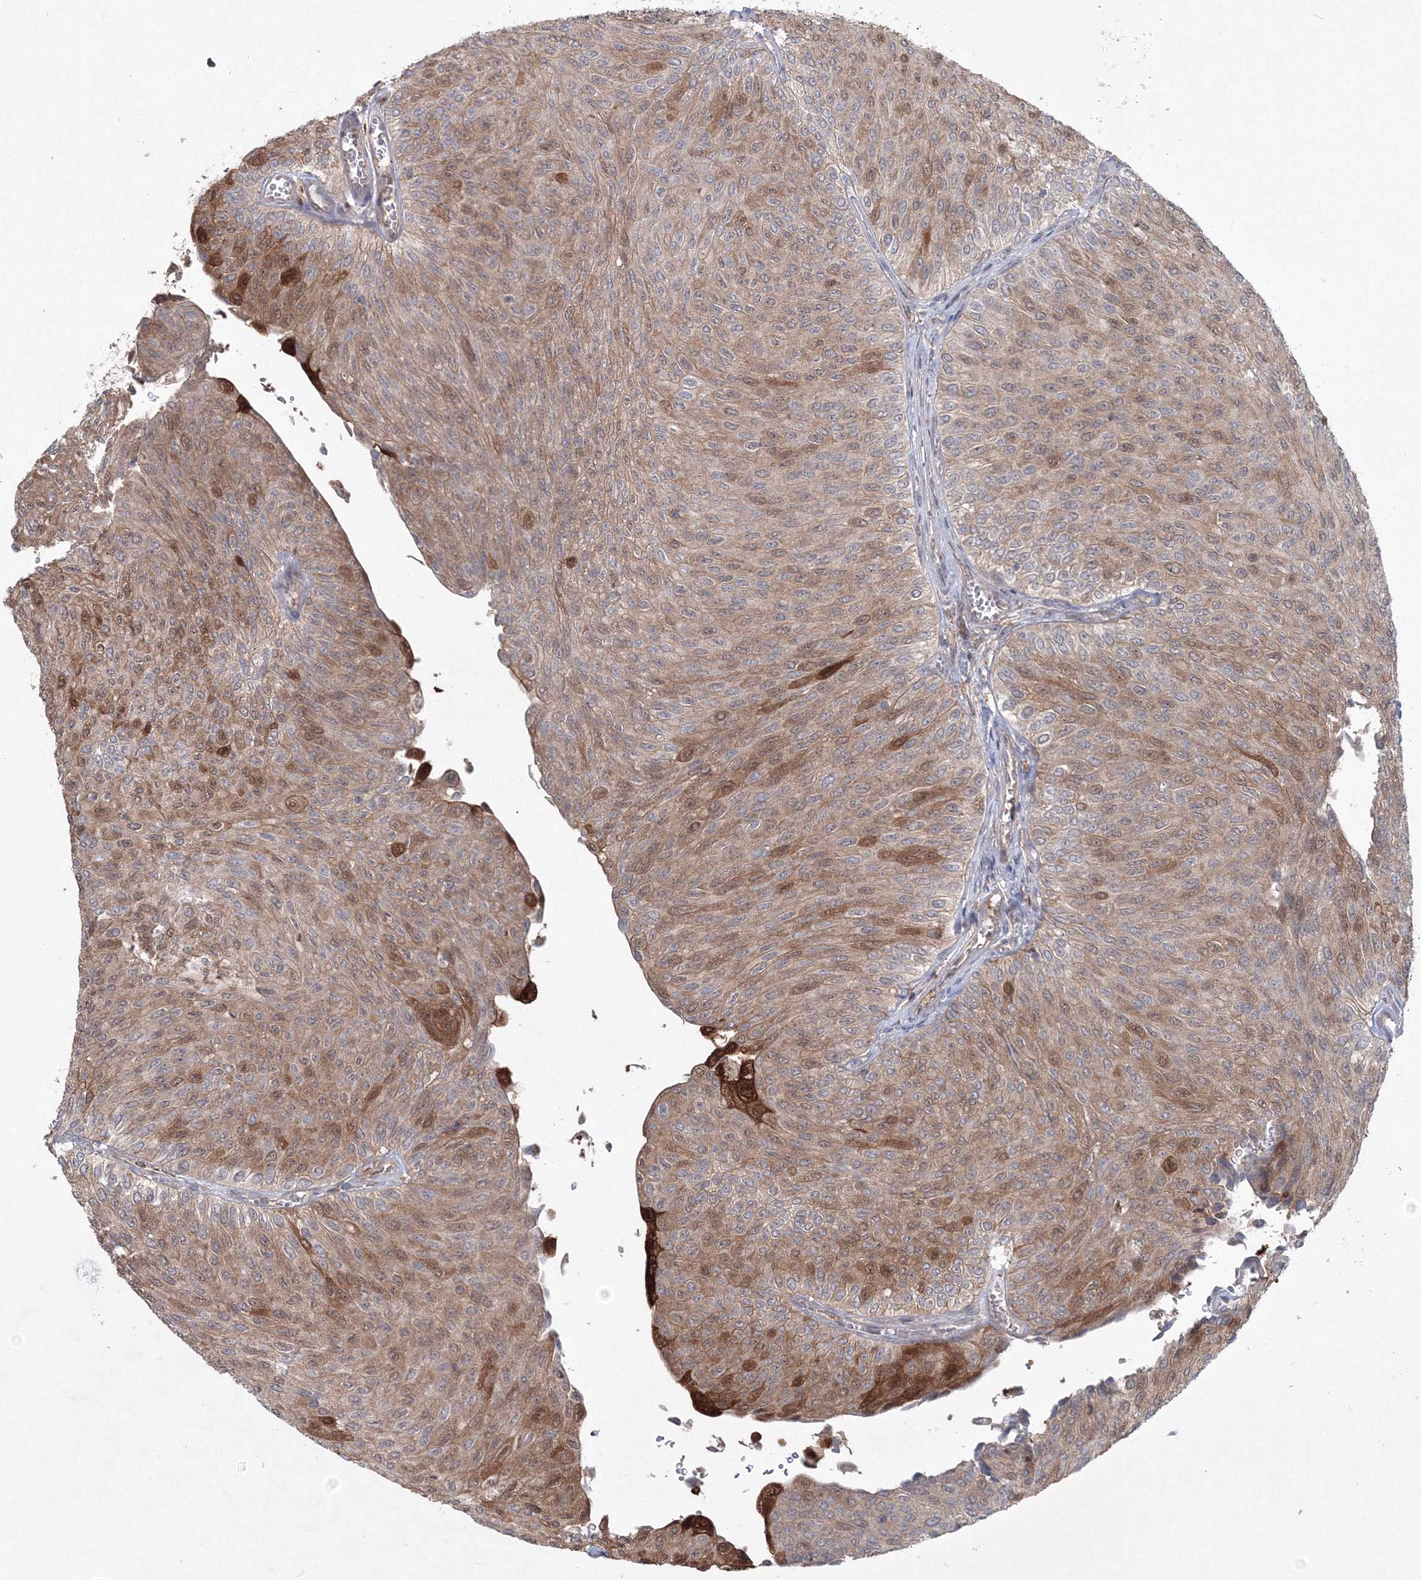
{"staining": {"intensity": "moderate", "quantity": ">75%", "location": "cytoplasmic/membranous"}, "tissue": "urothelial cancer", "cell_type": "Tumor cells", "image_type": "cancer", "snomed": [{"axis": "morphology", "description": "Urothelial carcinoma, Low grade"}, {"axis": "topography", "description": "Urinary bladder"}], "caption": "Immunohistochemistry (IHC) micrograph of human urothelial cancer stained for a protein (brown), which reveals medium levels of moderate cytoplasmic/membranous positivity in approximately >75% of tumor cells.", "gene": "MKRN2", "patient": {"sex": "male", "age": 78}}